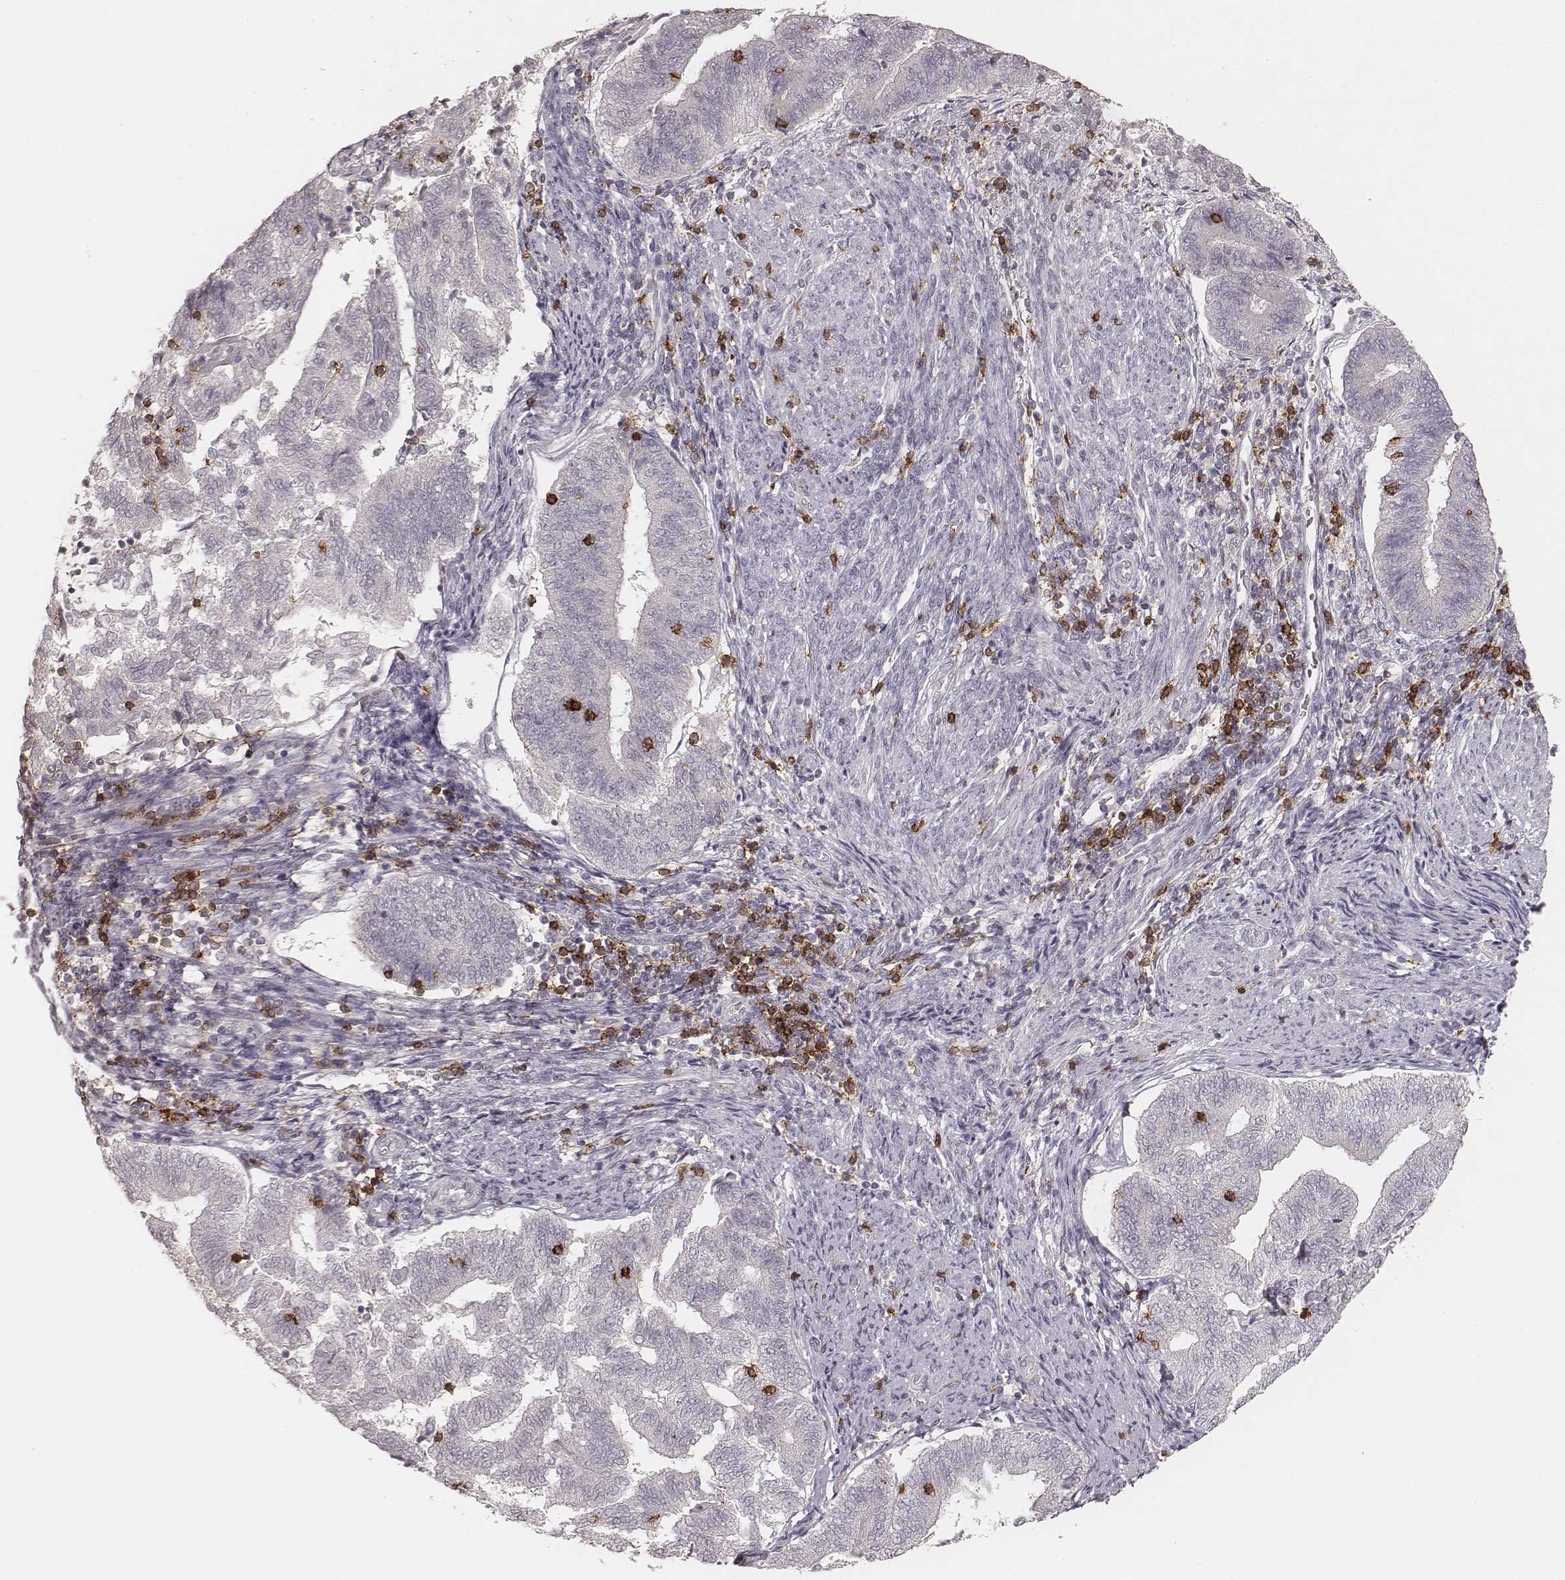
{"staining": {"intensity": "negative", "quantity": "none", "location": "none"}, "tissue": "endometrial cancer", "cell_type": "Tumor cells", "image_type": "cancer", "snomed": [{"axis": "morphology", "description": "Adenocarcinoma, NOS"}, {"axis": "topography", "description": "Endometrium"}], "caption": "Micrograph shows no protein positivity in tumor cells of endometrial adenocarcinoma tissue. (DAB (3,3'-diaminobenzidine) immunohistochemistry (IHC) with hematoxylin counter stain).", "gene": "CD8A", "patient": {"sex": "female", "age": 65}}